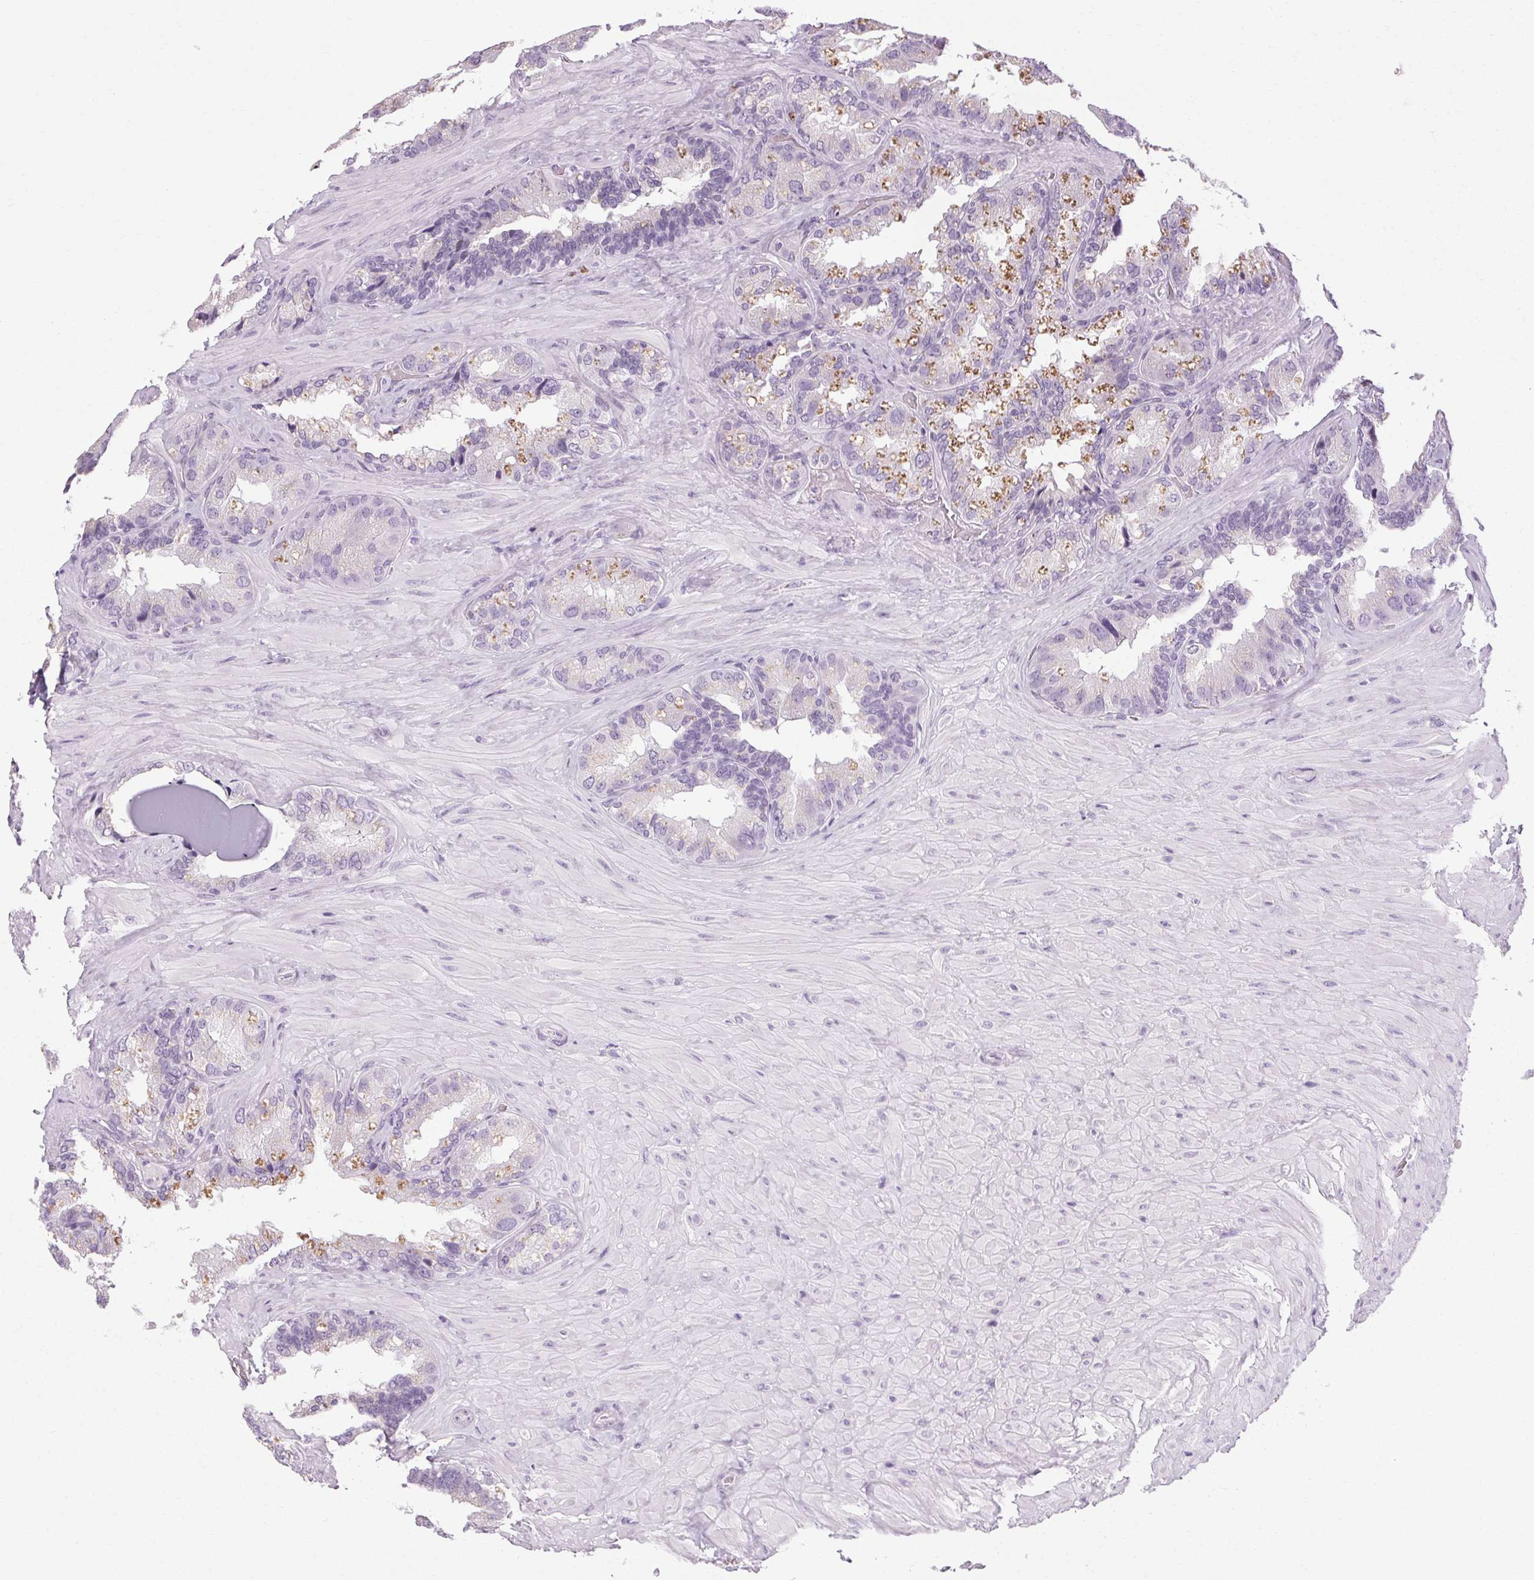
{"staining": {"intensity": "moderate", "quantity": "25%-75%", "location": "cytoplasmic/membranous"}, "tissue": "seminal vesicle", "cell_type": "Glandular cells", "image_type": "normal", "snomed": [{"axis": "morphology", "description": "Normal tissue, NOS"}, {"axis": "topography", "description": "Seminal veicle"}], "caption": "Immunohistochemical staining of normal seminal vesicle demonstrates 25%-75% levels of moderate cytoplasmic/membranous protein staining in approximately 25%-75% of glandular cells.", "gene": "POMC", "patient": {"sex": "male", "age": 60}}